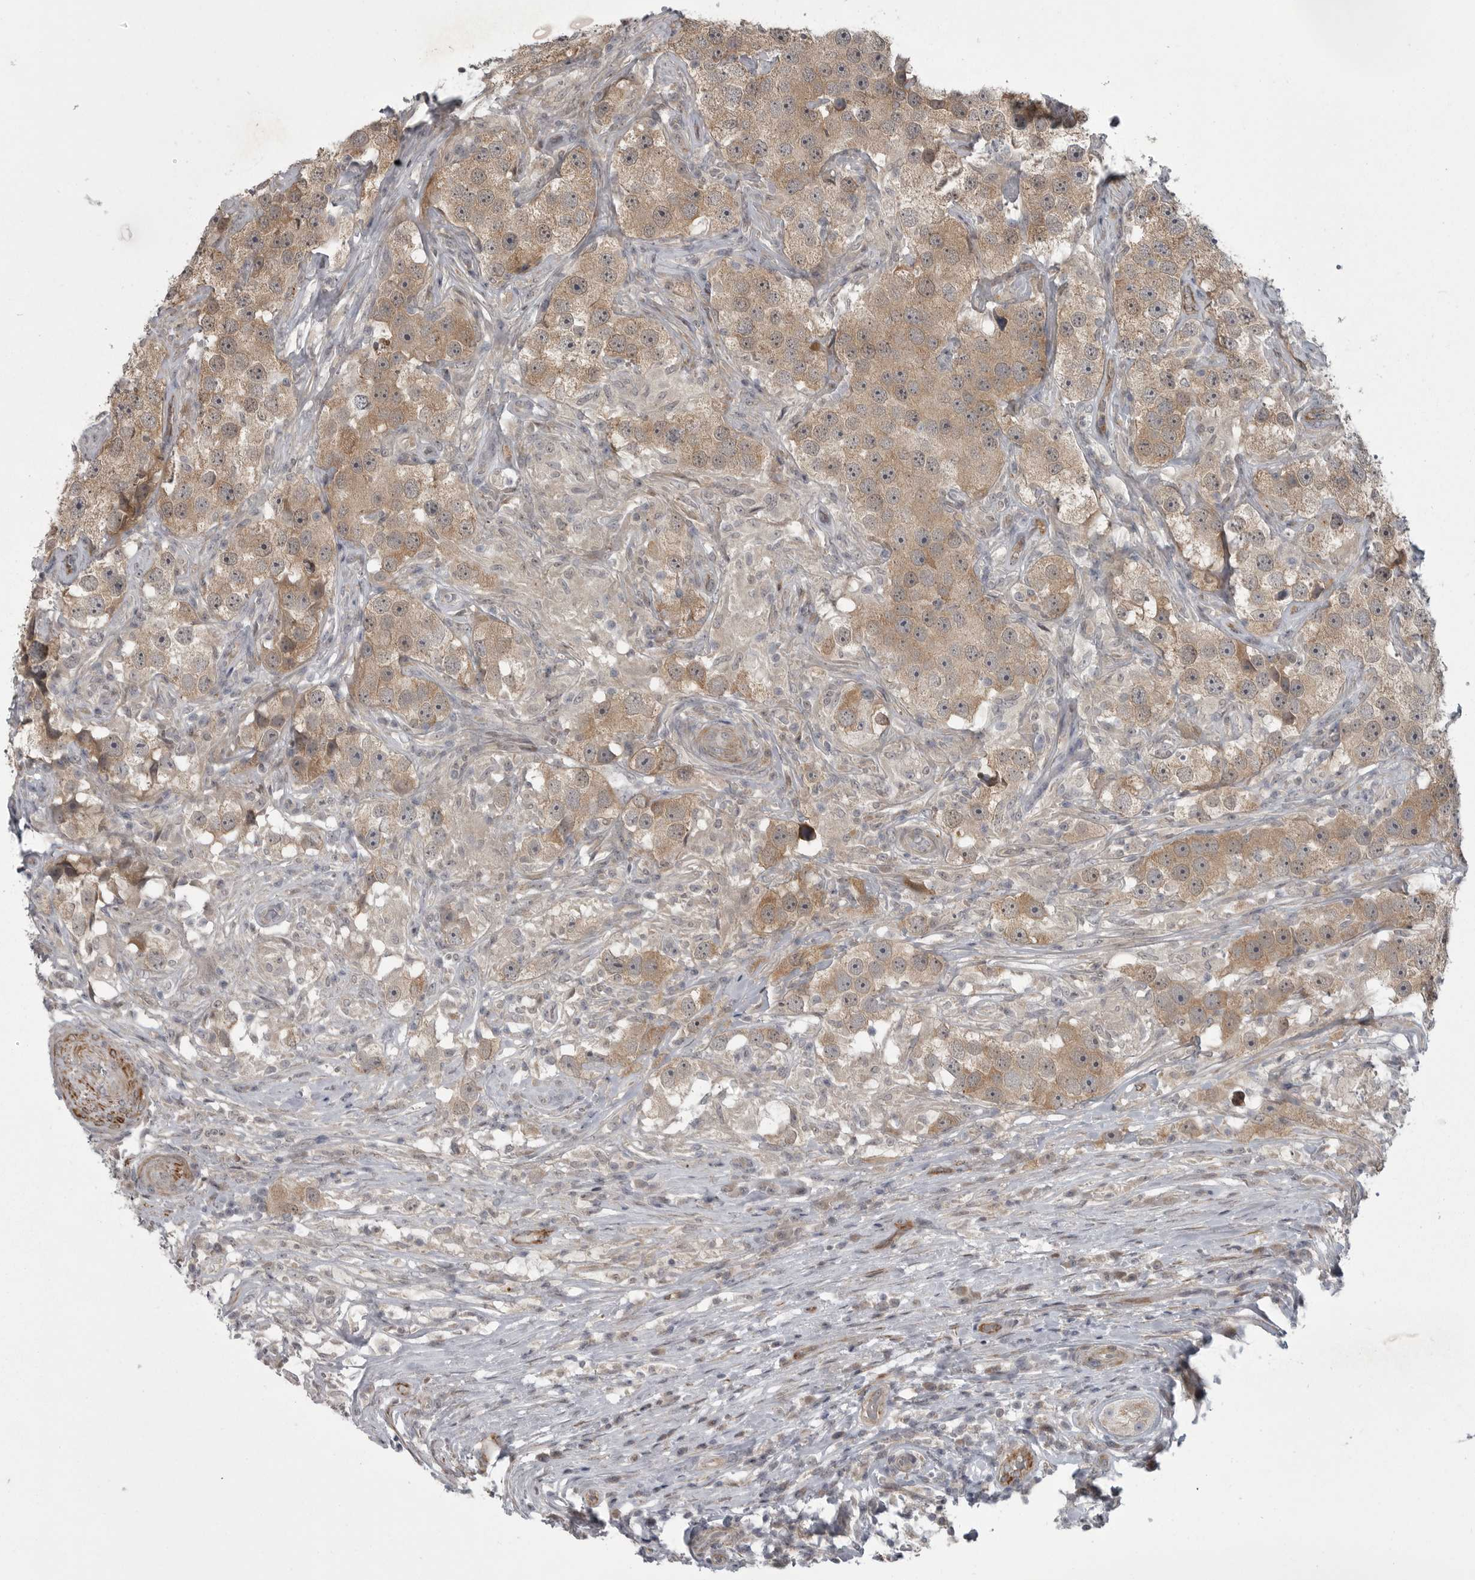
{"staining": {"intensity": "weak", "quantity": ">75%", "location": "cytoplasmic/membranous"}, "tissue": "testis cancer", "cell_type": "Tumor cells", "image_type": "cancer", "snomed": [{"axis": "morphology", "description": "Seminoma, NOS"}, {"axis": "topography", "description": "Testis"}], "caption": "Testis seminoma stained with IHC demonstrates weak cytoplasmic/membranous positivity in approximately >75% of tumor cells.", "gene": "PPP1R9A", "patient": {"sex": "male", "age": 49}}